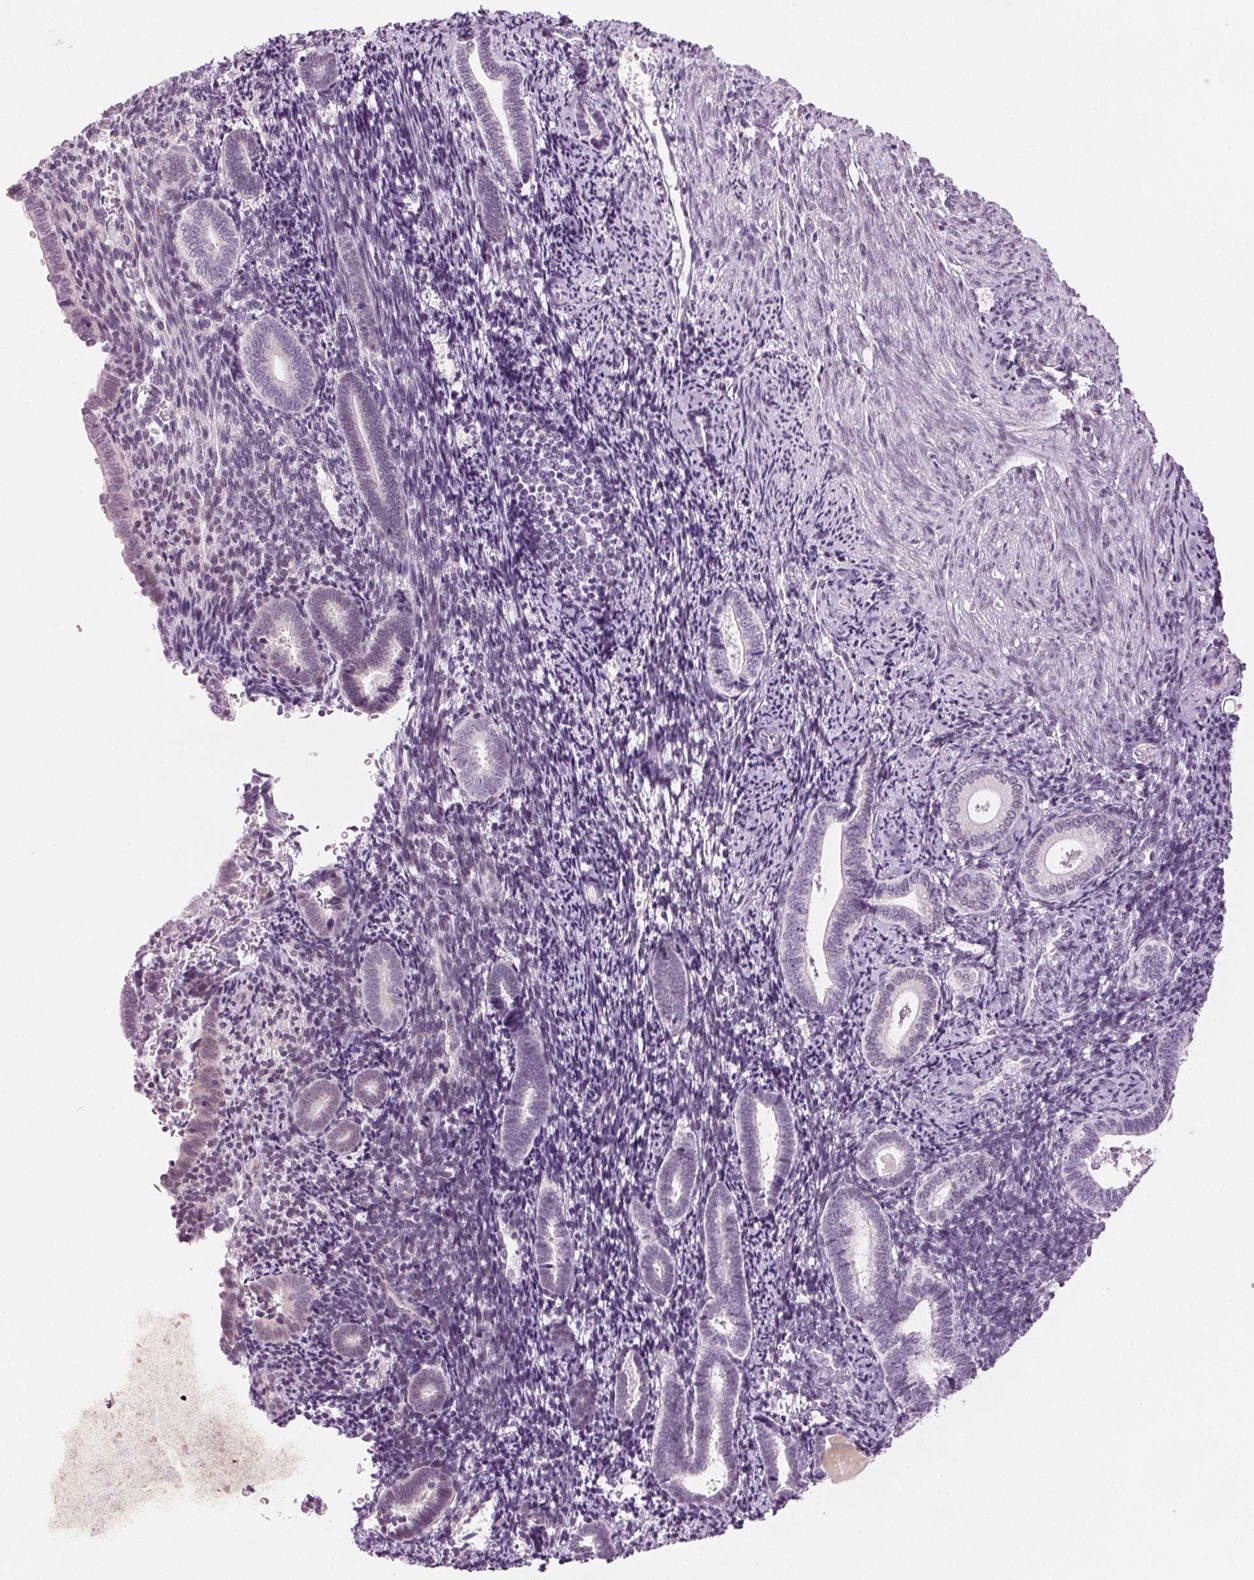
{"staining": {"intensity": "negative", "quantity": "none", "location": "none"}, "tissue": "endometrium", "cell_type": "Cells in endometrial stroma", "image_type": "normal", "snomed": [{"axis": "morphology", "description": "Normal tissue, NOS"}, {"axis": "topography", "description": "Endometrium"}], "caption": "Immunohistochemistry of normal endometrium demonstrates no positivity in cells in endometrial stroma. (Immunohistochemistry, brightfield microscopy, high magnification).", "gene": "DNAJC6", "patient": {"sex": "female", "age": 57}}